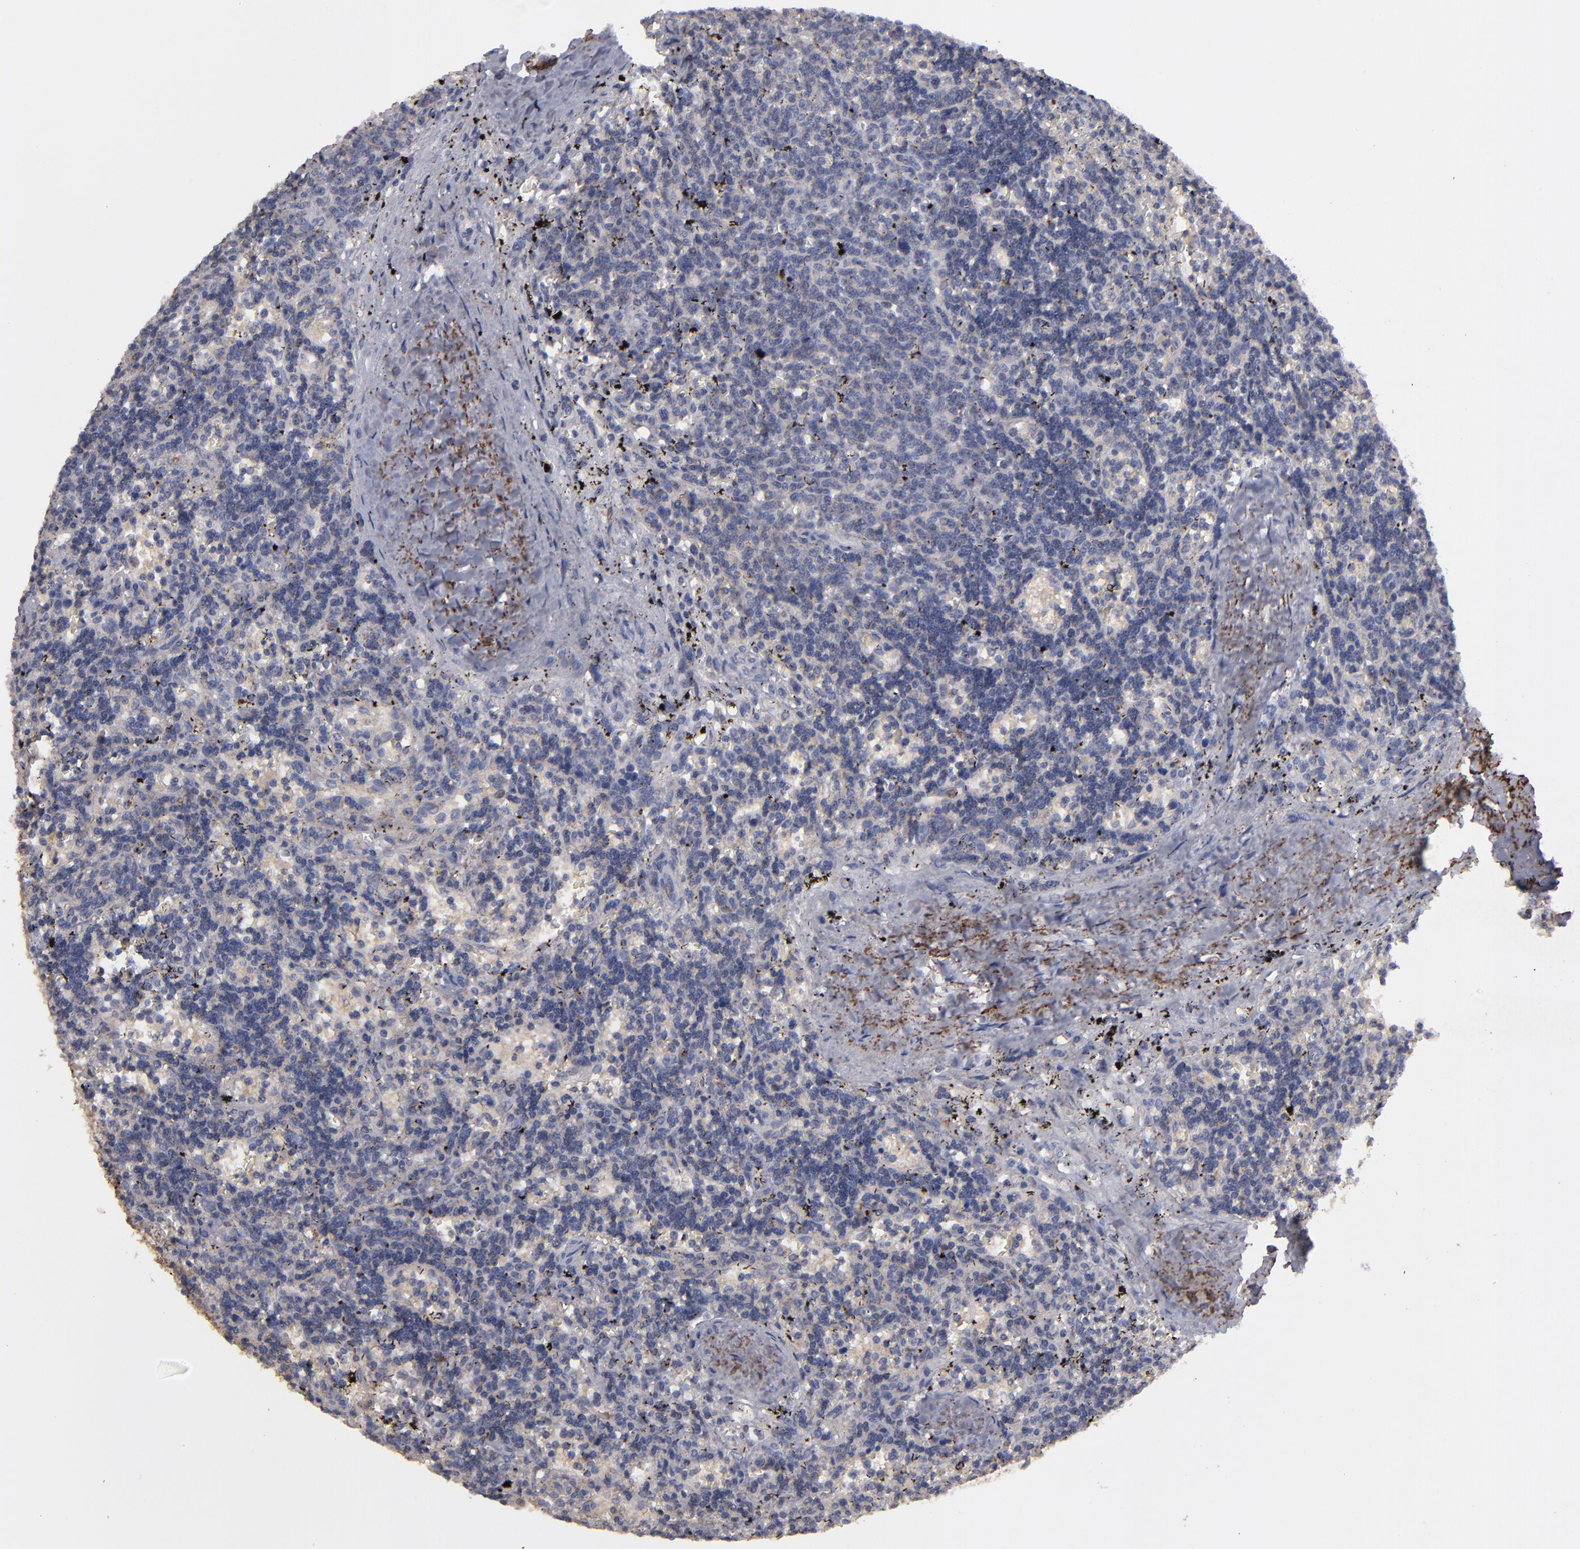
{"staining": {"intensity": "negative", "quantity": "none", "location": "none"}, "tissue": "lymphoma", "cell_type": "Tumor cells", "image_type": "cancer", "snomed": [{"axis": "morphology", "description": "Malignant lymphoma, non-Hodgkin's type, Low grade"}, {"axis": "topography", "description": "Spleen"}], "caption": "Immunohistochemical staining of human lymphoma displays no significant staining in tumor cells.", "gene": "GPM6B", "patient": {"sex": "male", "age": 60}}